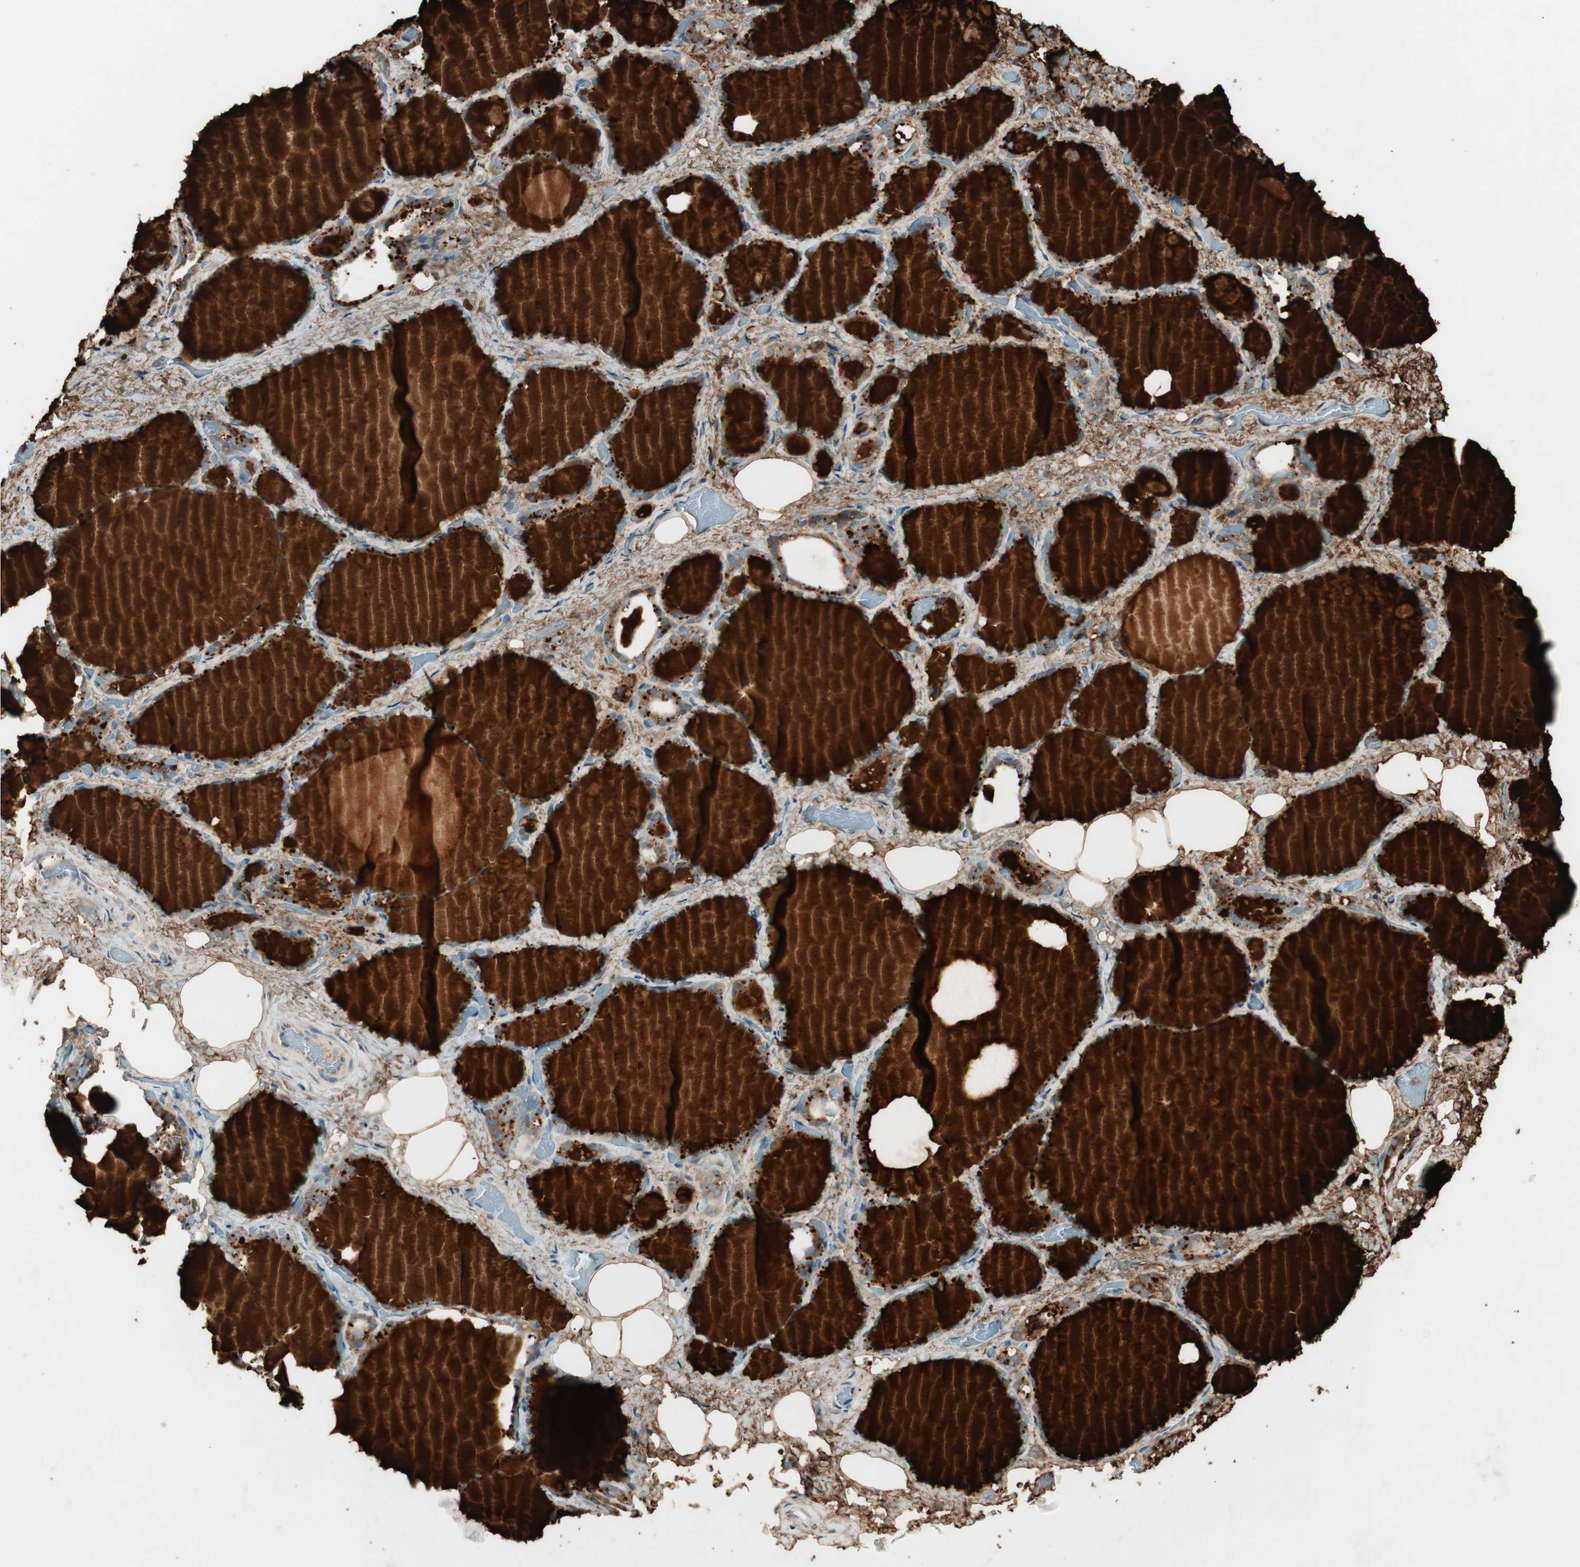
{"staining": {"intensity": "strong", "quantity": ">75%", "location": "cytoplasmic/membranous"}, "tissue": "thyroid gland", "cell_type": "Glandular cells", "image_type": "normal", "snomed": [{"axis": "morphology", "description": "Normal tissue, NOS"}, {"axis": "topography", "description": "Thyroid gland"}], "caption": "This photomicrograph shows IHC staining of normal human thyroid gland, with high strong cytoplasmic/membranous positivity in about >75% of glandular cells.", "gene": "APOO", "patient": {"sex": "male", "age": 61}}